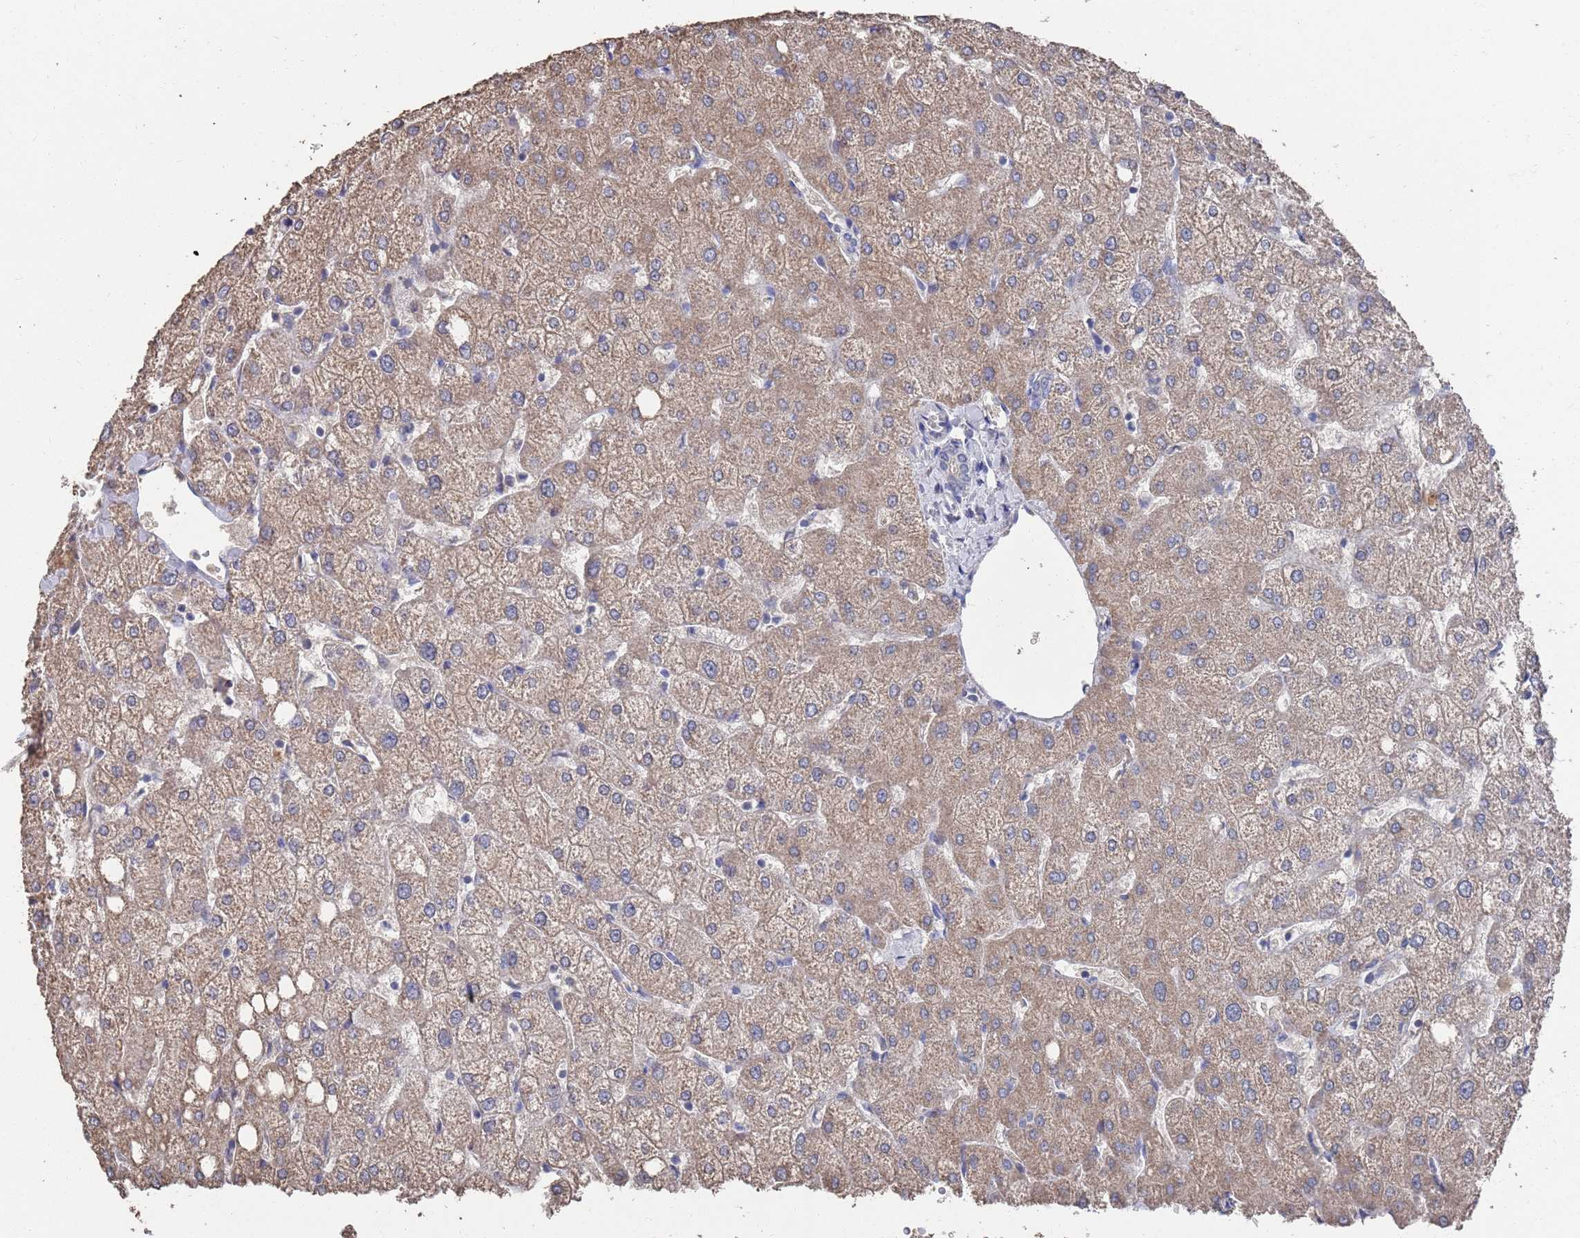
{"staining": {"intensity": "negative", "quantity": "none", "location": "none"}, "tissue": "liver", "cell_type": "Cholangiocytes", "image_type": "normal", "snomed": [{"axis": "morphology", "description": "Normal tissue, NOS"}, {"axis": "topography", "description": "Liver"}], "caption": "Liver stained for a protein using immunohistochemistry displays no positivity cholangiocytes.", "gene": "BTBD18", "patient": {"sex": "female", "age": 54}}